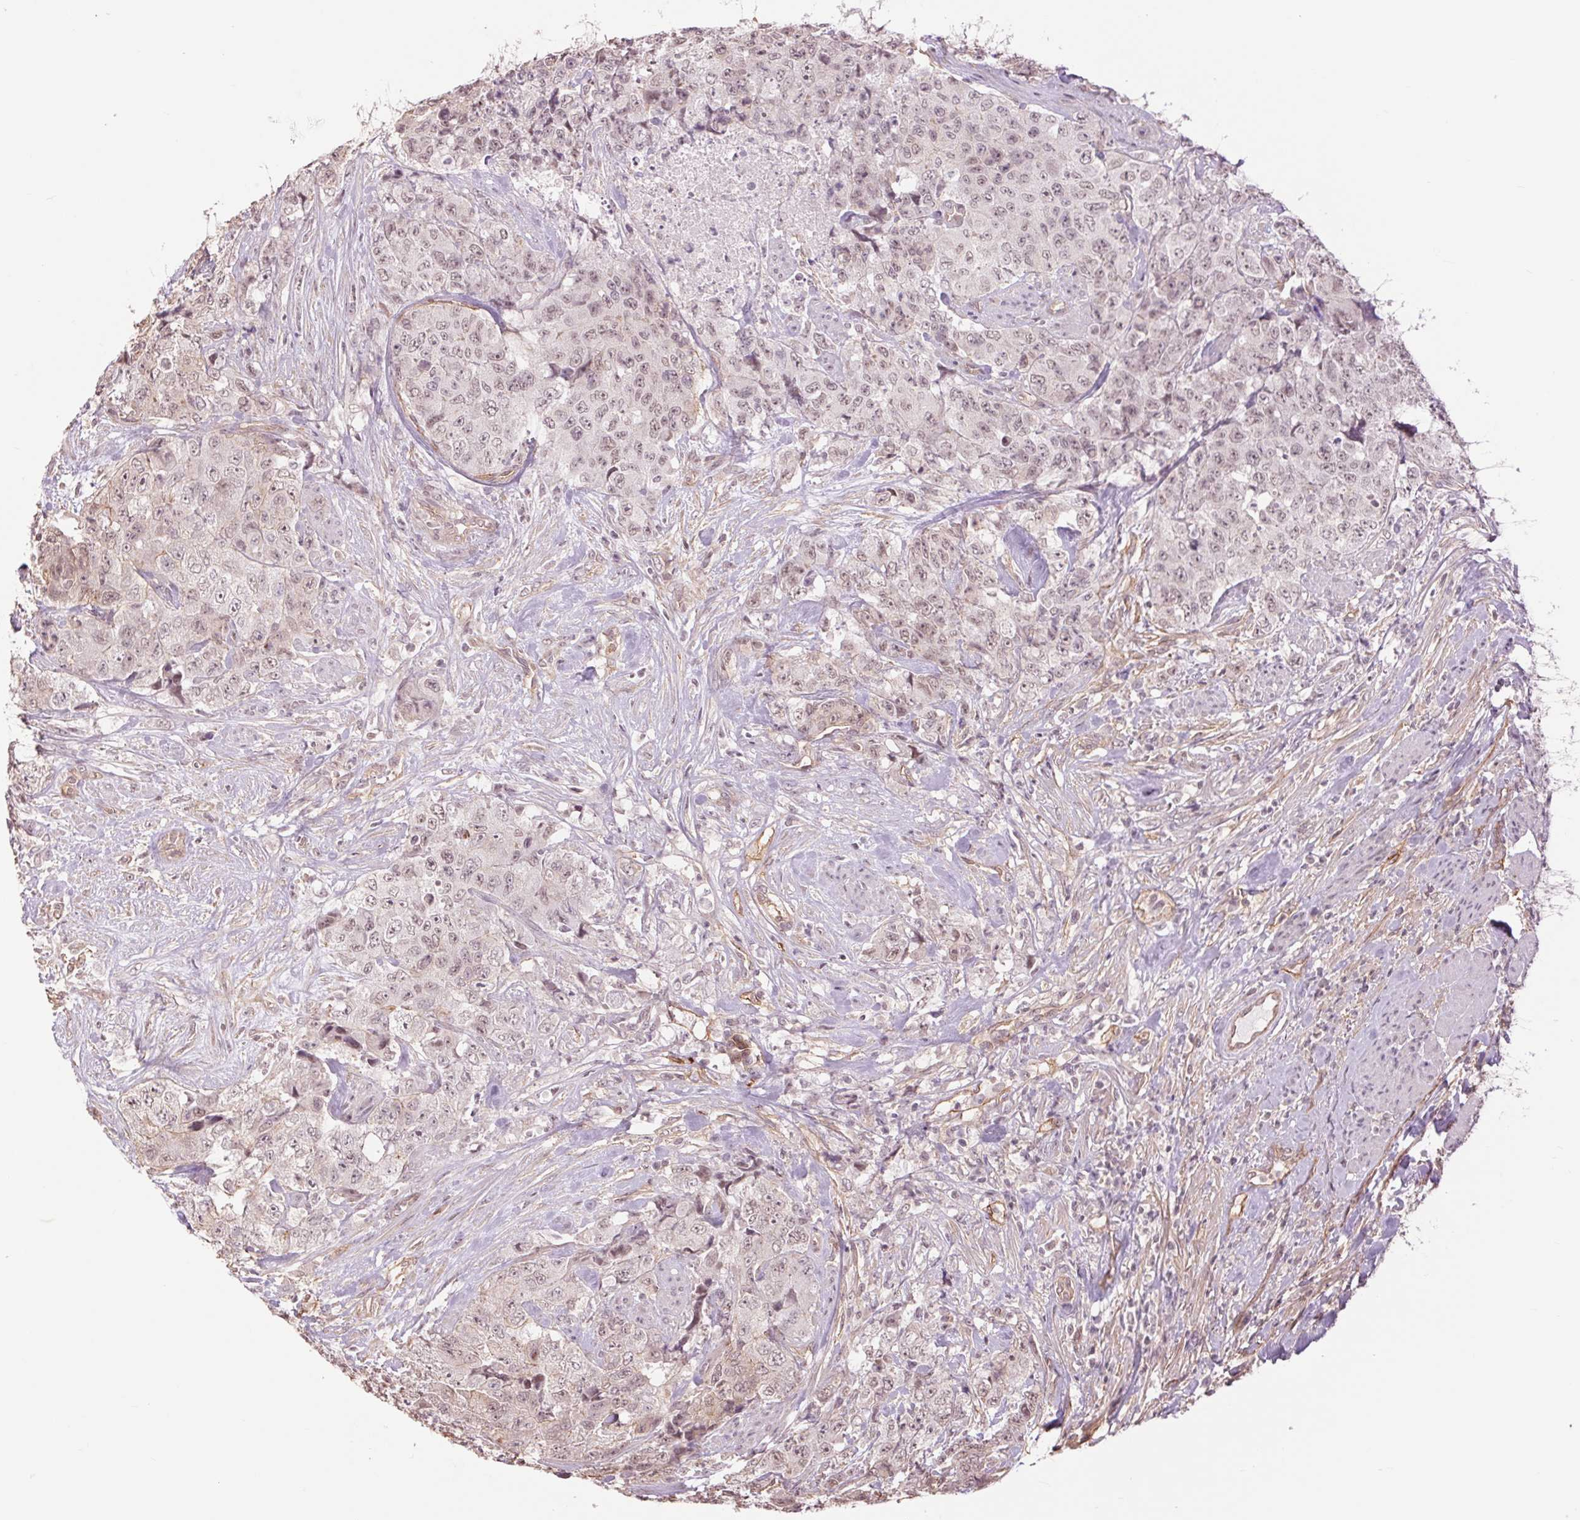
{"staining": {"intensity": "weak", "quantity": "25%-75%", "location": "nuclear"}, "tissue": "urothelial cancer", "cell_type": "Tumor cells", "image_type": "cancer", "snomed": [{"axis": "morphology", "description": "Urothelial carcinoma, High grade"}, {"axis": "topography", "description": "Urinary bladder"}], "caption": "About 25%-75% of tumor cells in human urothelial cancer exhibit weak nuclear protein staining as visualized by brown immunohistochemical staining.", "gene": "PALM", "patient": {"sex": "female", "age": 78}}